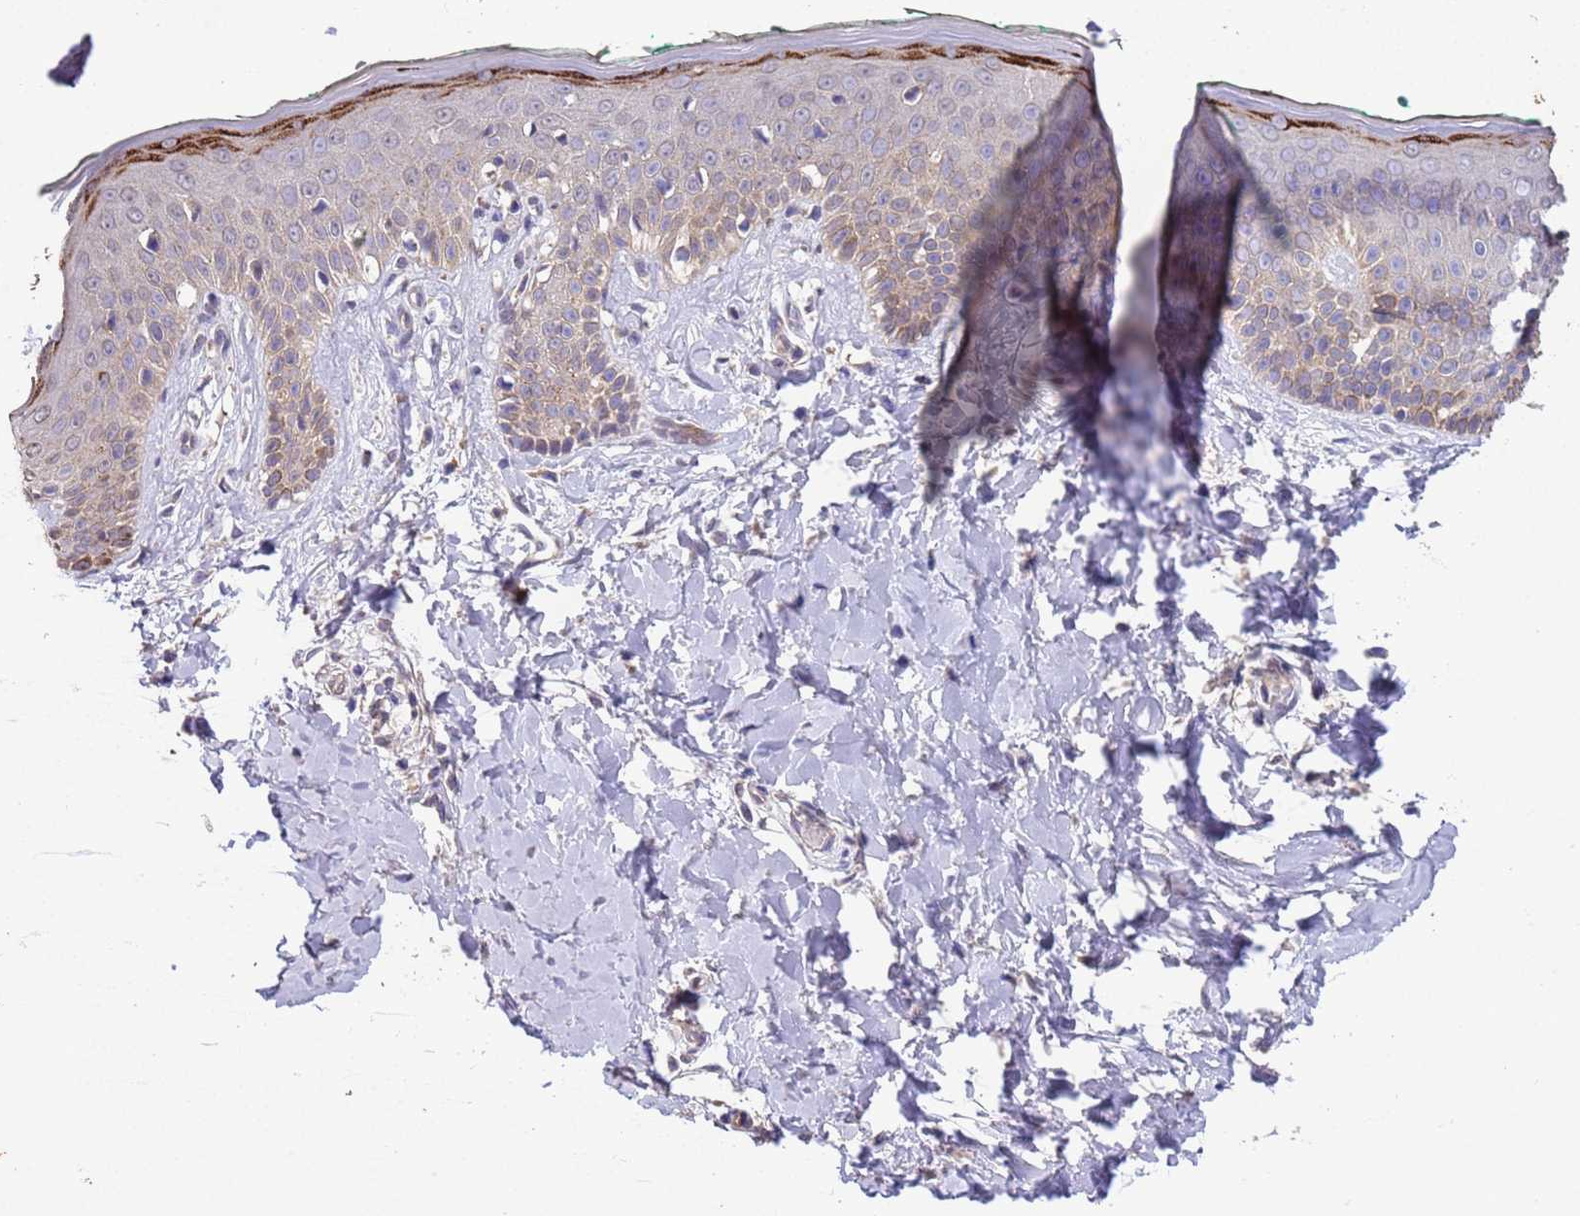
{"staining": {"intensity": "weak", "quantity": ">75%", "location": "cytoplasmic/membranous"}, "tissue": "skin", "cell_type": "Fibroblasts", "image_type": "normal", "snomed": [{"axis": "morphology", "description": "Normal tissue, NOS"}, {"axis": "morphology", "description": "Malignant melanoma, NOS"}, {"axis": "topography", "description": "Skin"}], "caption": "Skin stained with DAB IHC demonstrates low levels of weak cytoplasmic/membranous expression in about >75% of fibroblasts. (IHC, brightfield microscopy, high magnification).", "gene": "NPHP1", "patient": {"sex": "male", "age": 62}}